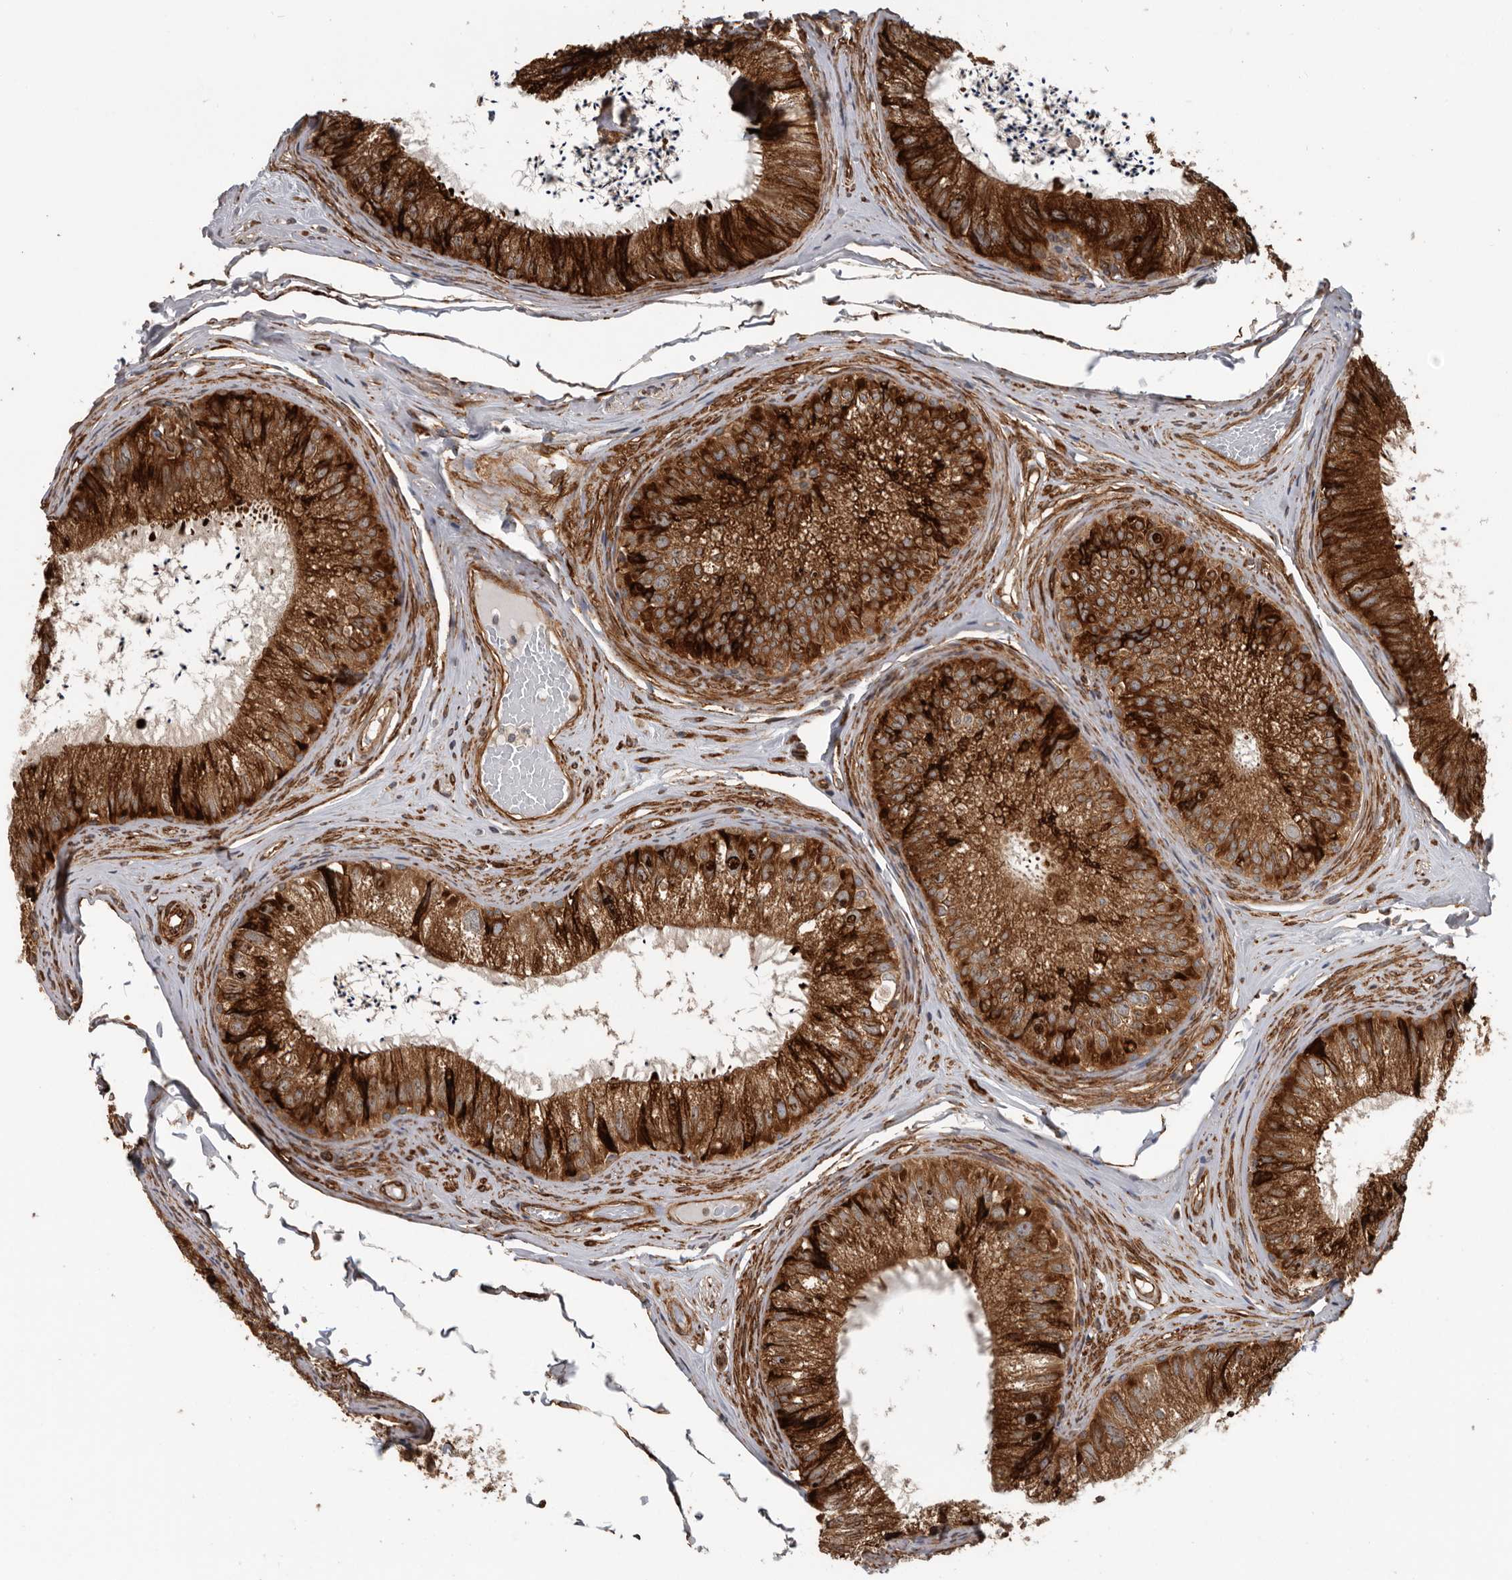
{"staining": {"intensity": "strong", "quantity": ">75%", "location": "cytoplasmic/membranous"}, "tissue": "epididymis", "cell_type": "Glandular cells", "image_type": "normal", "snomed": [{"axis": "morphology", "description": "Normal tissue, NOS"}, {"axis": "topography", "description": "Epididymis"}], "caption": "Protein expression analysis of benign human epididymis reveals strong cytoplasmic/membranous positivity in about >75% of glandular cells.", "gene": "CEP350", "patient": {"sex": "male", "age": 79}}